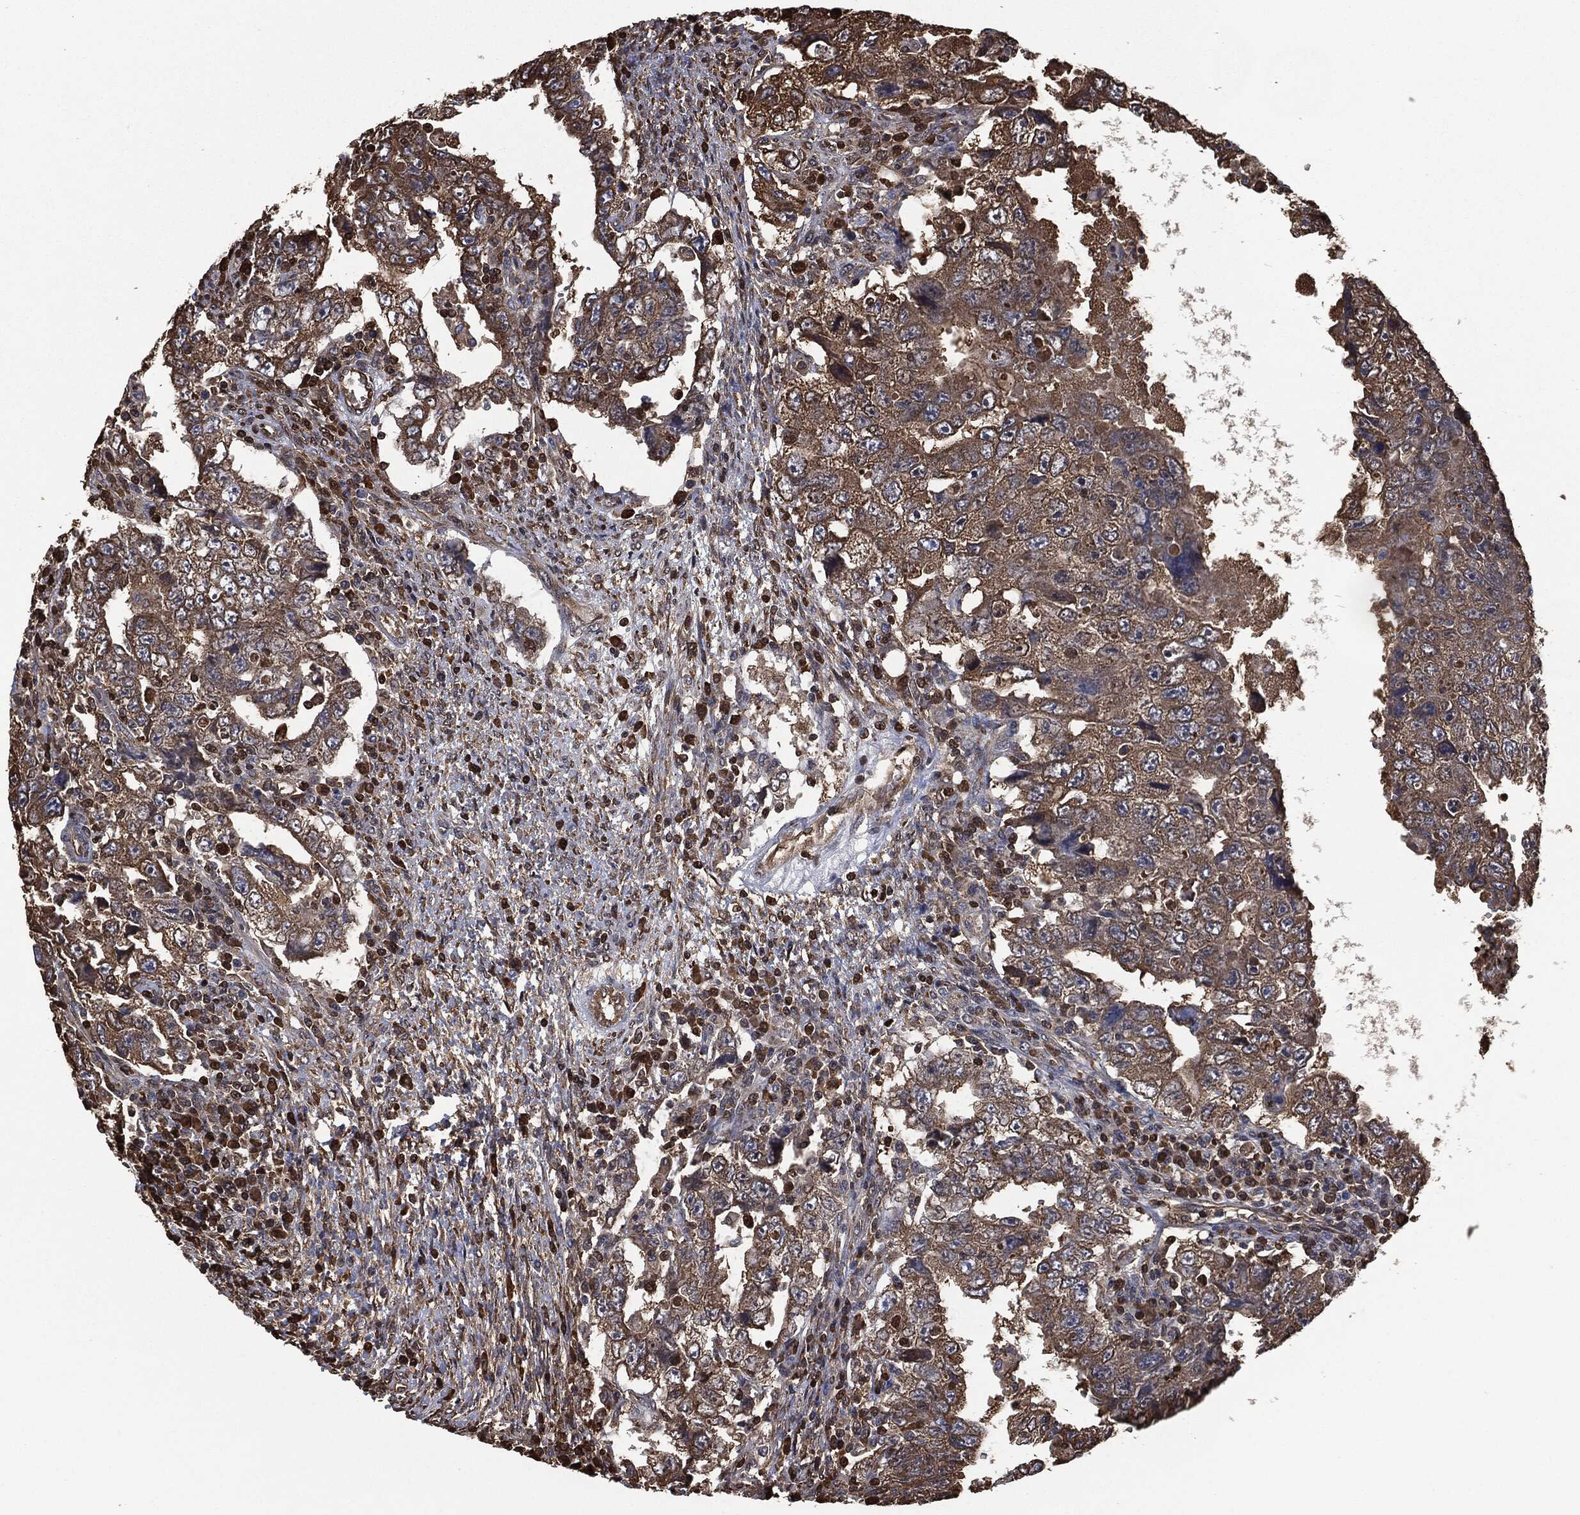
{"staining": {"intensity": "moderate", "quantity": ">75%", "location": "cytoplasmic/membranous"}, "tissue": "testis cancer", "cell_type": "Tumor cells", "image_type": "cancer", "snomed": [{"axis": "morphology", "description": "Carcinoma, Embryonal, NOS"}, {"axis": "topography", "description": "Testis"}], "caption": "Testis cancer (embryonal carcinoma) stained with a protein marker displays moderate staining in tumor cells.", "gene": "PRDX4", "patient": {"sex": "male", "age": 26}}